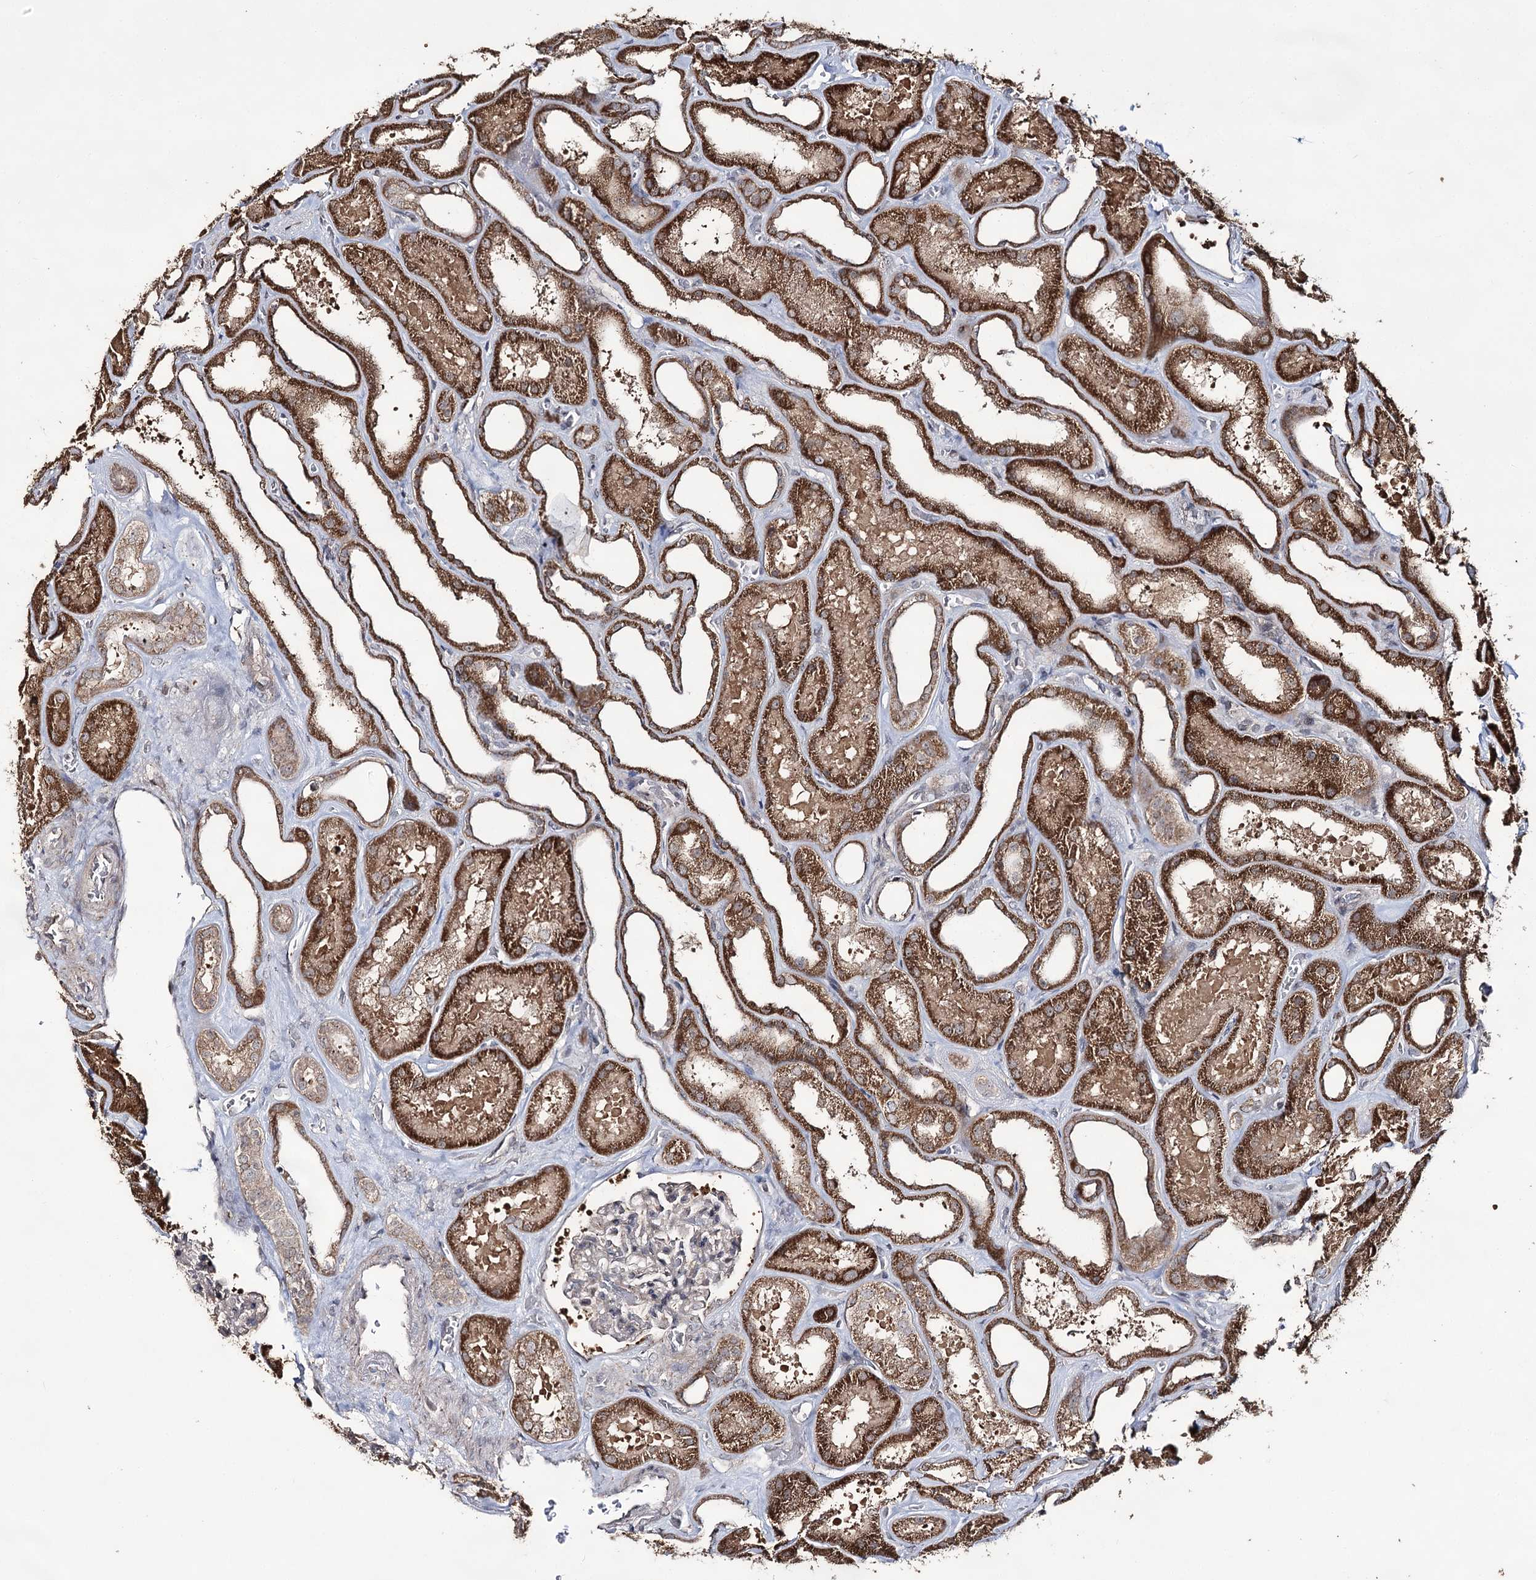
{"staining": {"intensity": "negative", "quantity": "none", "location": "none"}, "tissue": "kidney", "cell_type": "Cells in glomeruli", "image_type": "normal", "snomed": [{"axis": "morphology", "description": "Normal tissue, NOS"}, {"axis": "morphology", "description": "Adenocarcinoma, NOS"}, {"axis": "topography", "description": "Kidney"}], "caption": "This is an immunohistochemistry (IHC) micrograph of normal human kidney. There is no staining in cells in glomeruli.", "gene": "ACTR6", "patient": {"sex": "female", "age": 68}}